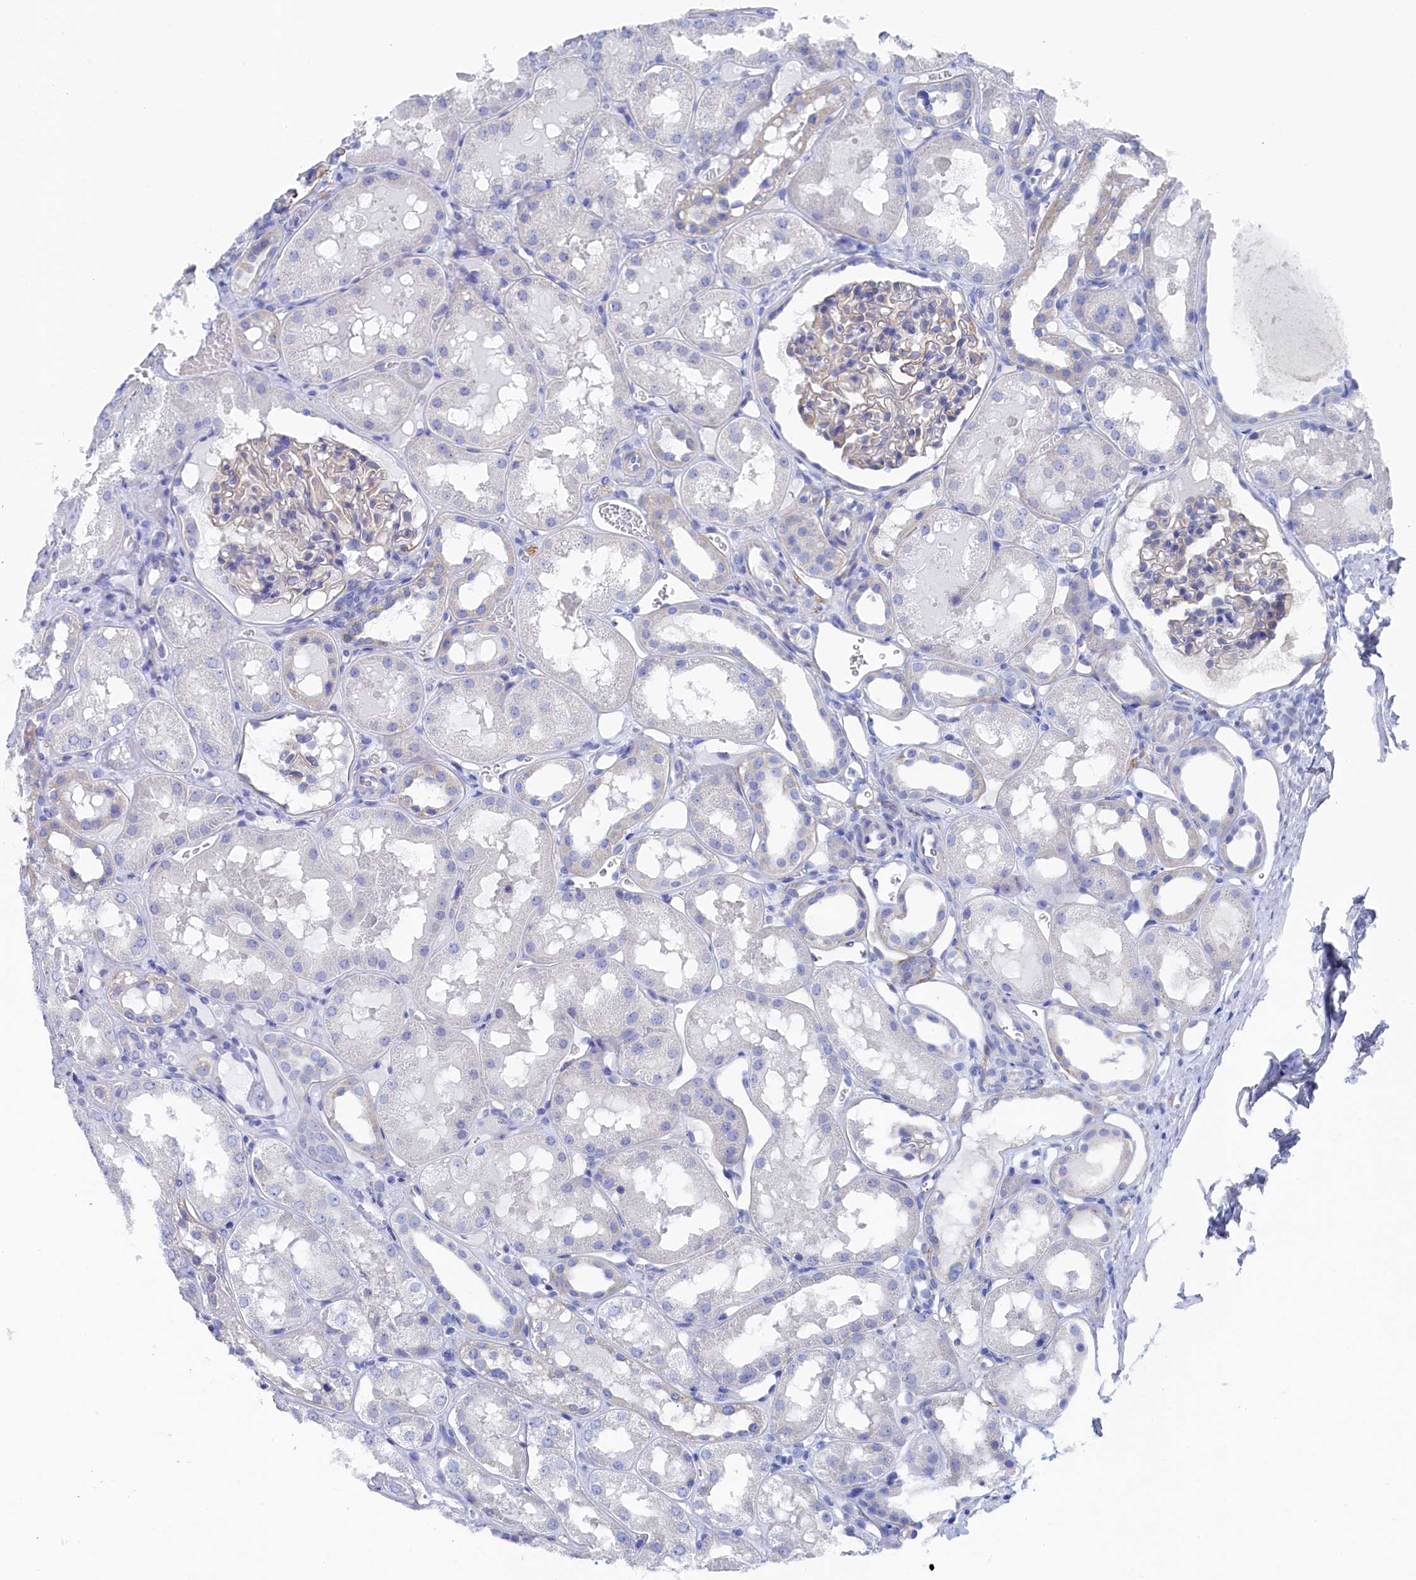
{"staining": {"intensity": "weak", "quantity": "<25%", "location": "cytoplasmic/membranous"}, "tissue": "kidney", "cell_type": "Cells in glomeruli", "image_type": "normal", "snomed": [{"axis": "morphology", "description": "Normal tissue, NOS"}, {"axis": "topography", "description": "Kidney"}, {"axis": "topography", "description": "Urinary bladder"}], "caption": "Micrograph shows no significant protein expression in cells in glomeruli of benign kidney. (DAB (3,3'-diaminobenzidine) IHC visualized using brightfield microscopy, high magnification).", "gene": "TMOD2", "patient": {"sex": "male", "age": 16}}